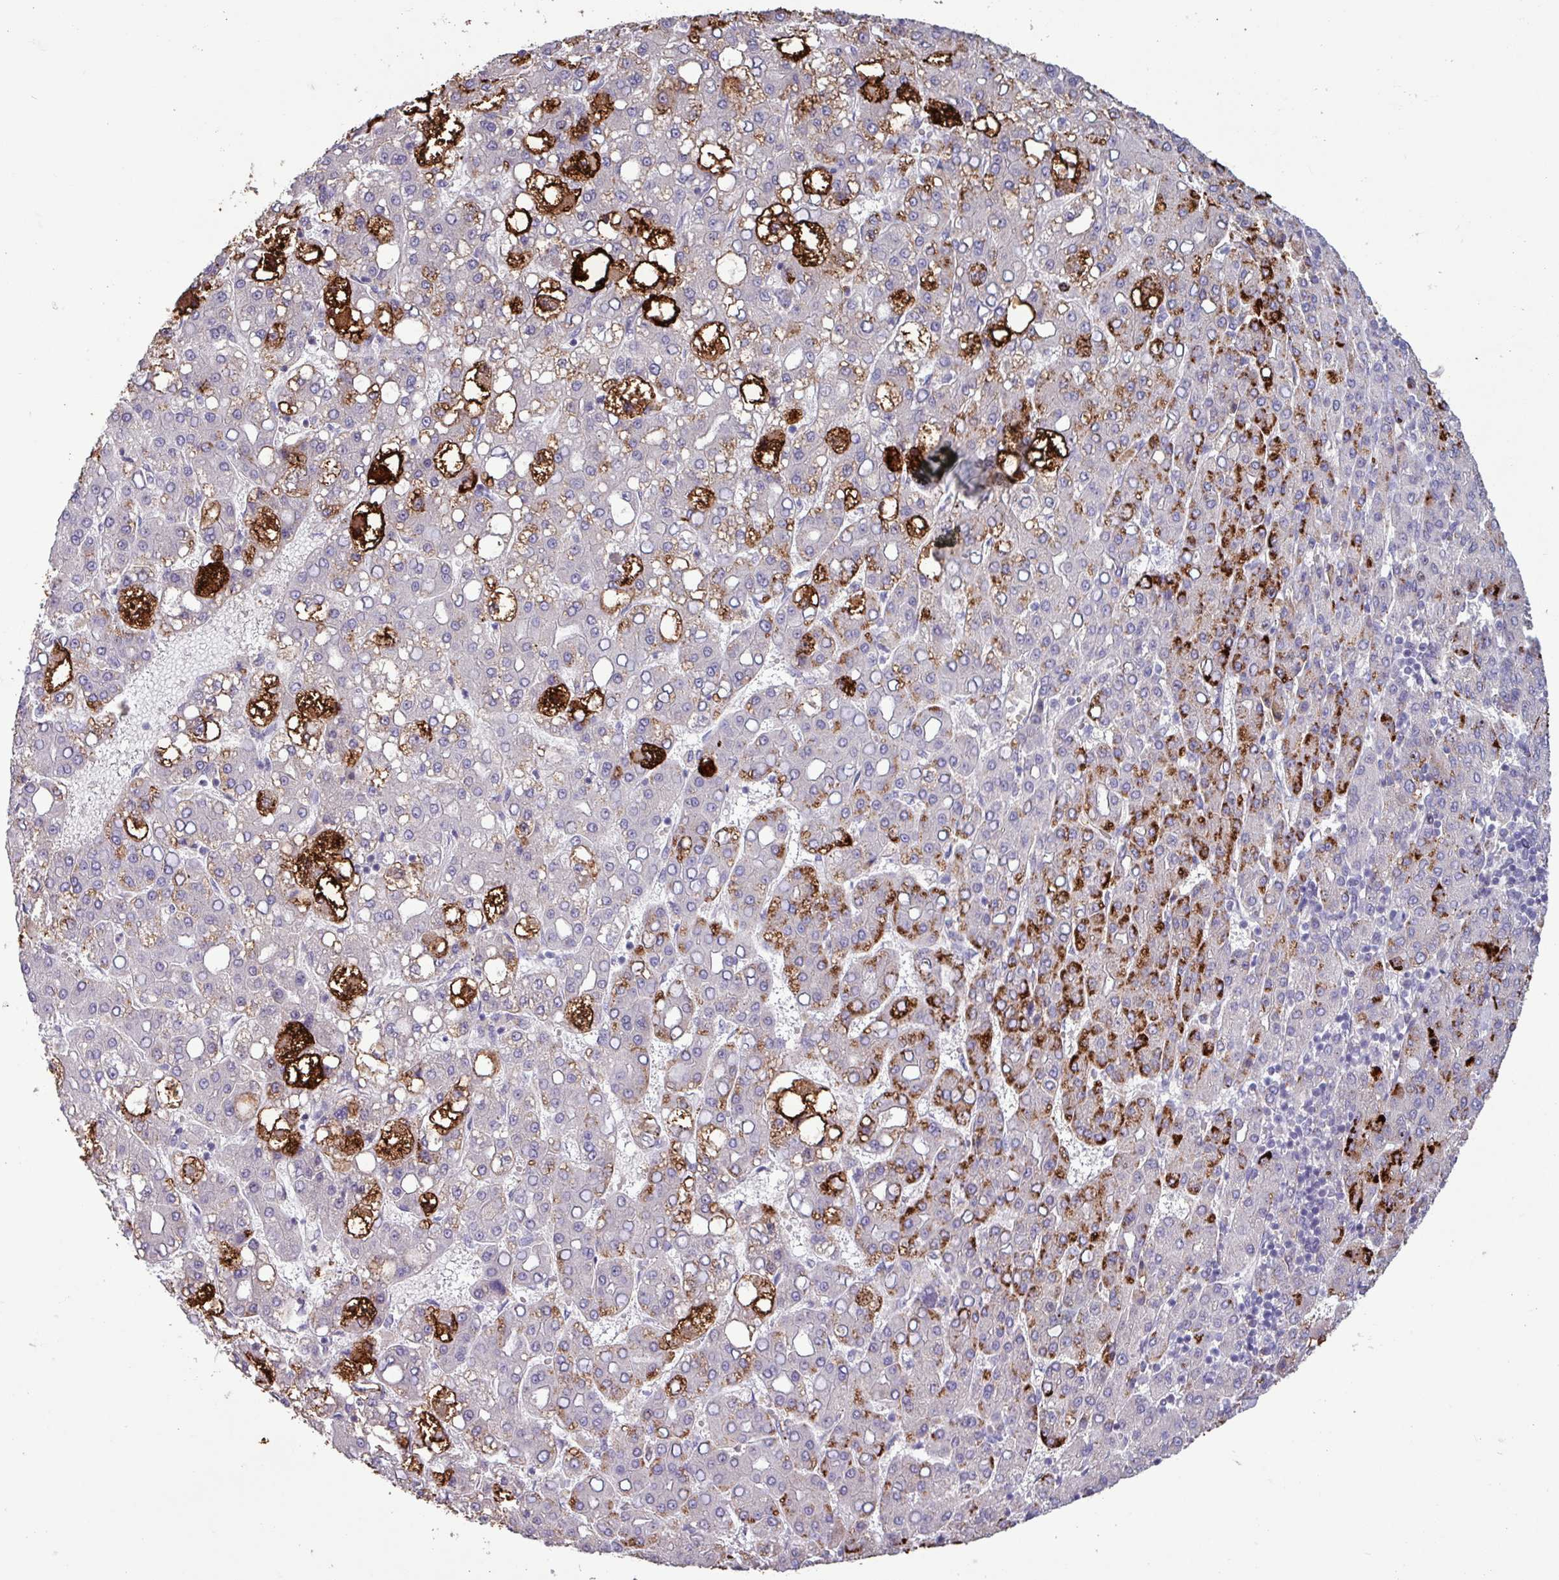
{"staining": {"intensity": "strong", "quantity": "<25%", "location": "cytoplasmic/membranous"}, "tissue": "liver cancer", "cell_type": "Tumor cells", "image_type": "cancer", "snomed": [{"axis": "morphology", "description": "Carcinoma, Hepatocellular, NOS"}, {"axis": "topography", "description": "Liver"}], "caption": "Protein expression by immunohistochemistry (IHC) shows strong cytoplasmic/membranous staining in about <25% of tumor cells in liver cancer.", "gene": "PLIN2", "patient": {"sex": "male", "age": 65}}